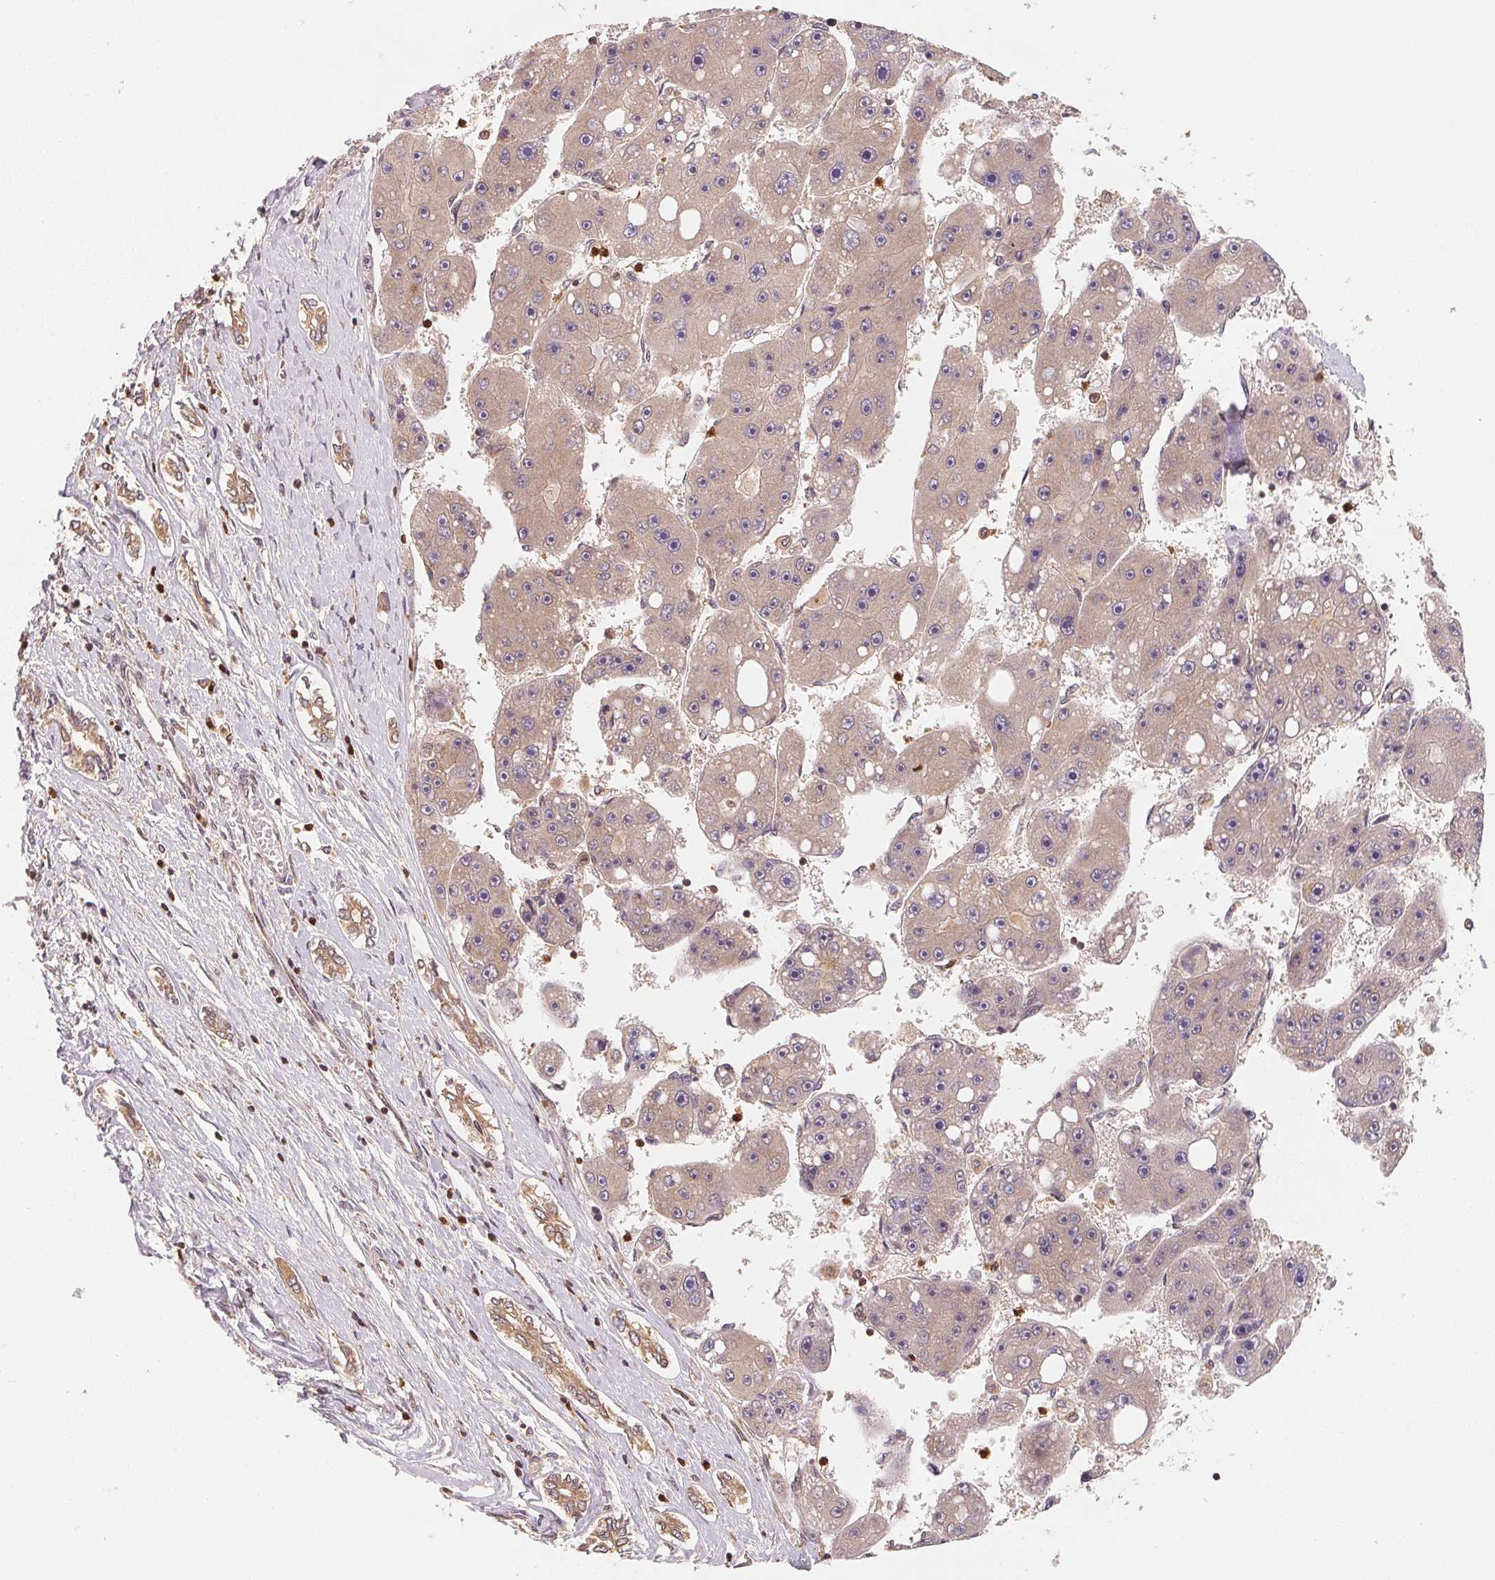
{"staining": {"intensity": "weak", "quantity": "25%-75%", "location": "cytoplasmic/membranous"}, "tissue": "liver cancer", "cell_type": "Tumor cells", "image_type": "cancer", "snomed": [{"axis": "morphology", "description": "Carcinoma, Hepatocellular, NOS"}, {"axis": "topography", "description": "Liver"}], "caption": "Protein analysis of liver hepatocellular carcinoma tissue displays weak cytoplasmic/membranous staining in about 25%-75% of tumor cells. The protein of interest is shown in brown color, while the nuclei are stained blue.", "gene": "CCDC102B", "patient": {"sex": "female", "age": 61}}